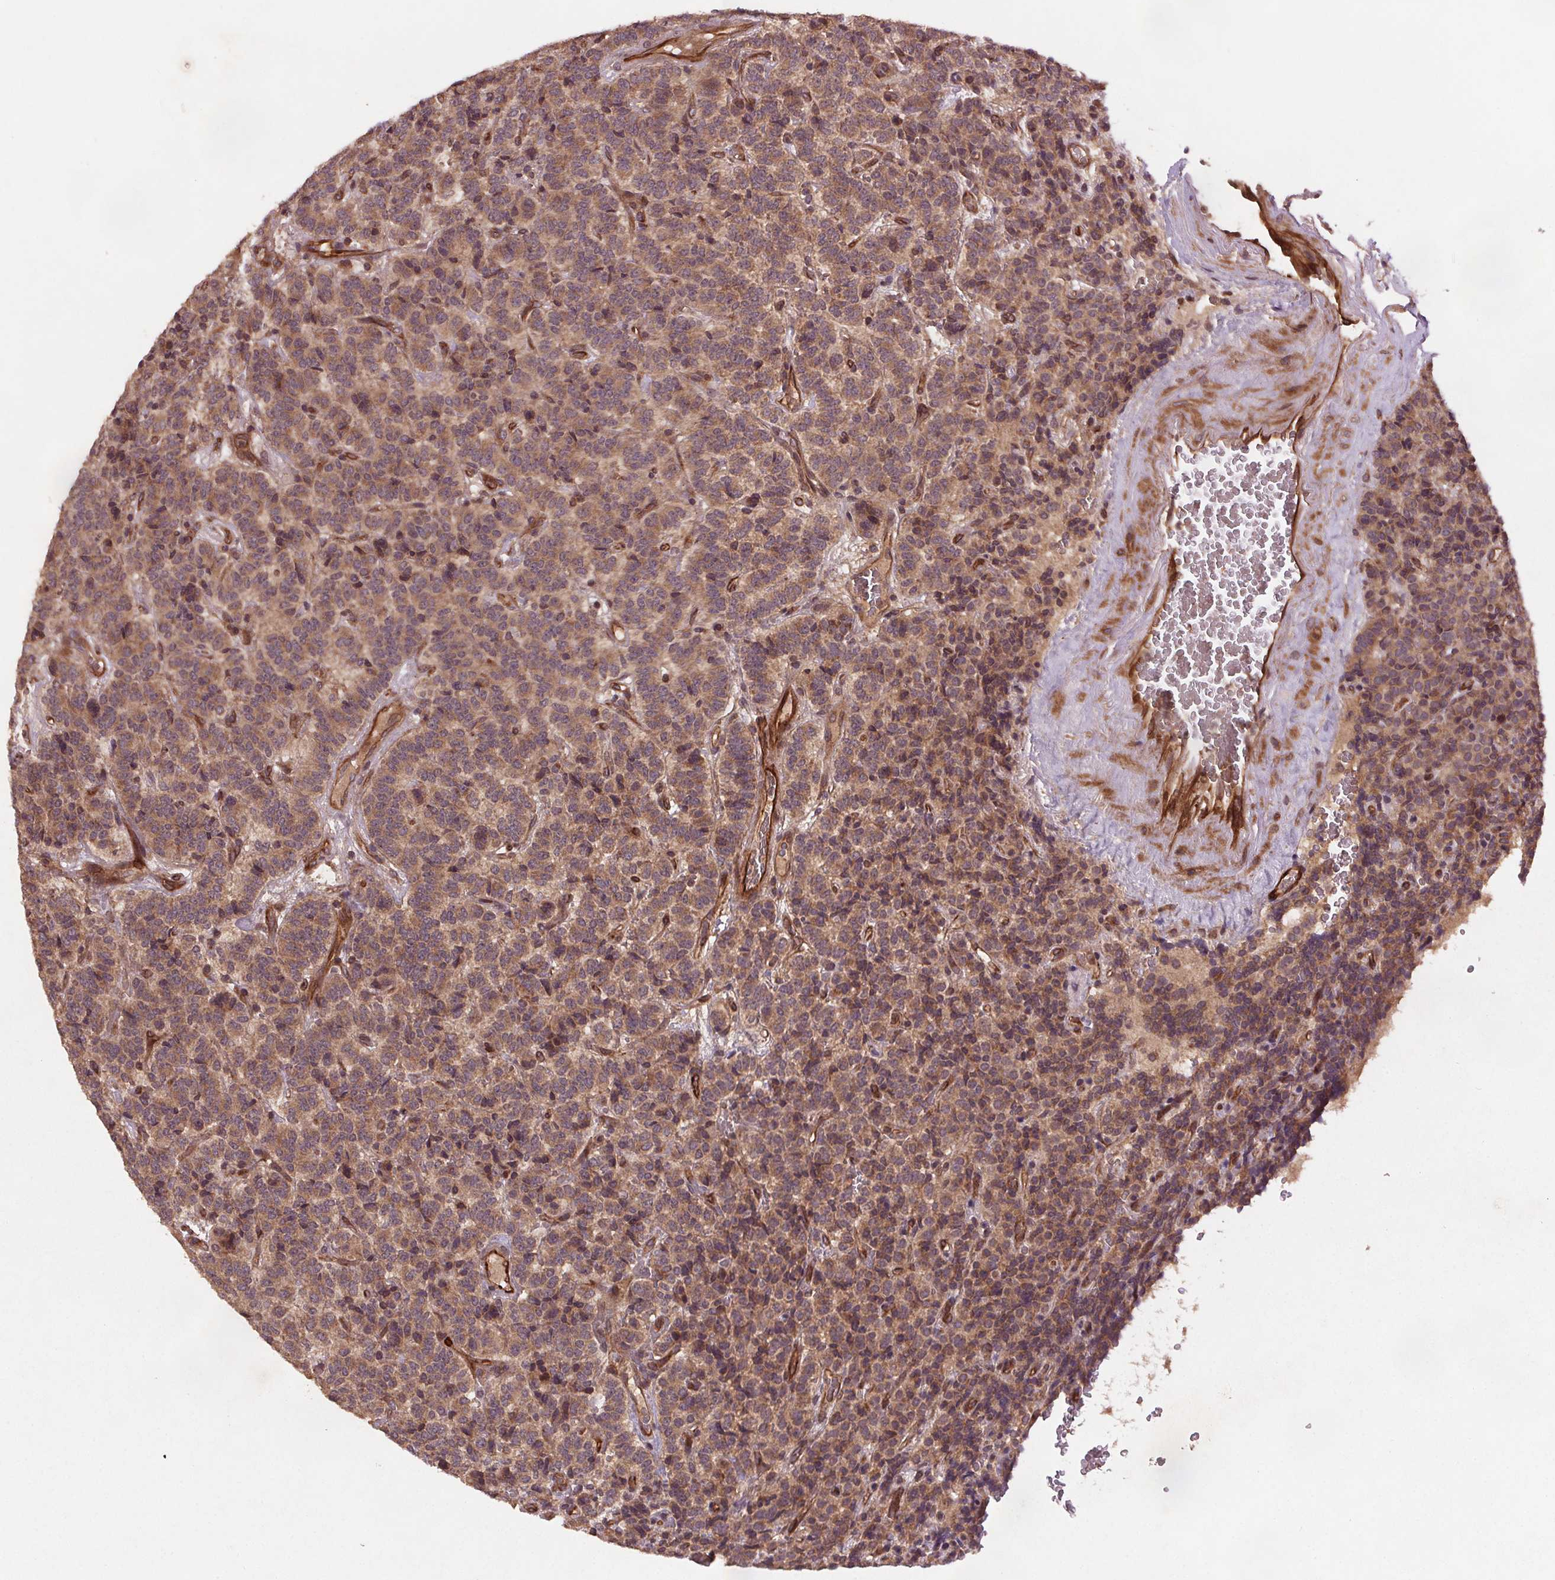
{"staining": {"intensity": "moderate", "quantity": ">75%", "location": "cytoplasmic/membranous,nuclear"}, "tissue": "carcinoid", "cell_type": "Tumor cells", "image_type": "cancer", "snomed": [{"axis": "morphology", "description": "Carcinoid, malignant, NOS"}, {"axis": "topography", "description": "Pancreas"}], "caption": "Carcinoid was stained to show a protein in brown. There is medium levels of moderate cytoplasmic/membranous and nuclear positivity in about >75% of tumor cells.", "gene": "SEC14L2", "patient": {"sex": "male", "age": 36}}